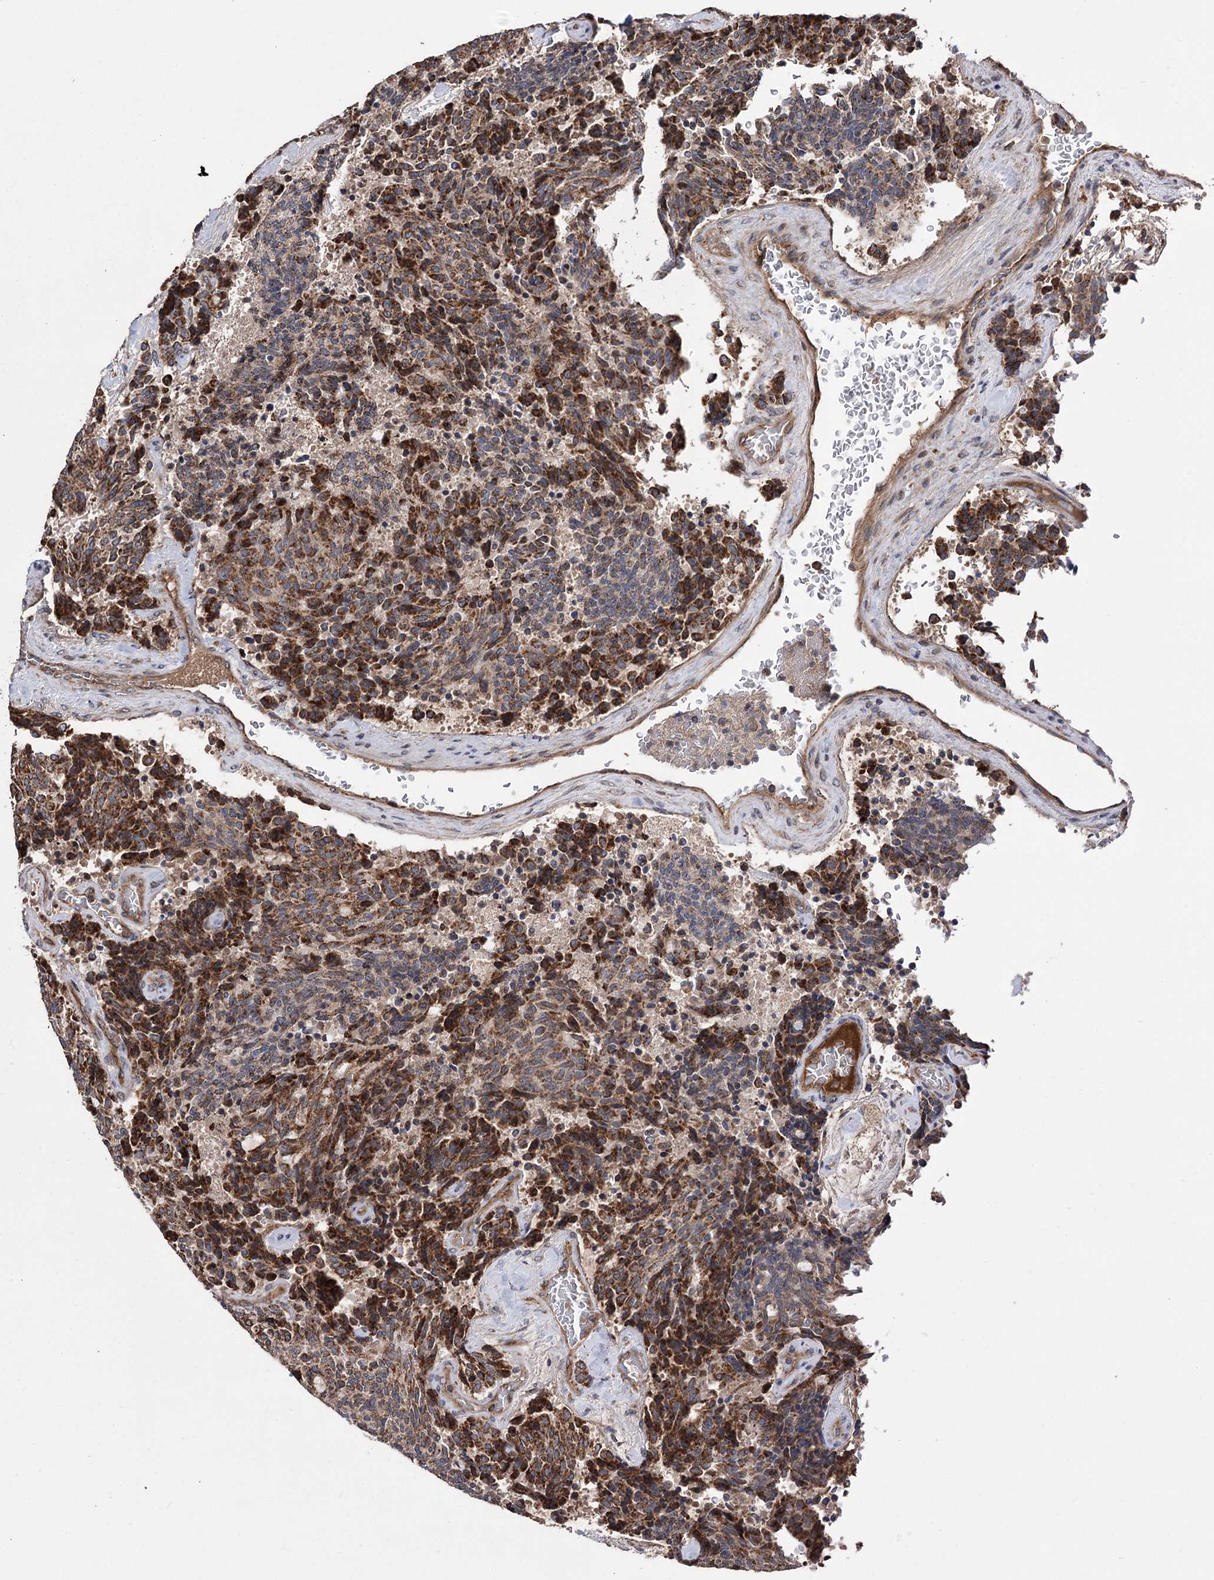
{"staining": {"intensity": "strong", "quantity": ">75%", "location": "cytoplasmic/membranous"}, "tissue": "carcinoid", "cell_type": "Tumor cells", "image_type": "cancer", "snomed": [{"axis": "morphology", "description": "Carcinoid, malignant, NOS"}, {"axis": "topography", "description": "Pancreas"}], "caption": "Tumor cells exhibit strong cytoplasmic/membranous staining in approximately >75% of cells in carcinoid.", "gene": "RASSF3", "patient": {"sex": "female", "age": 54}}